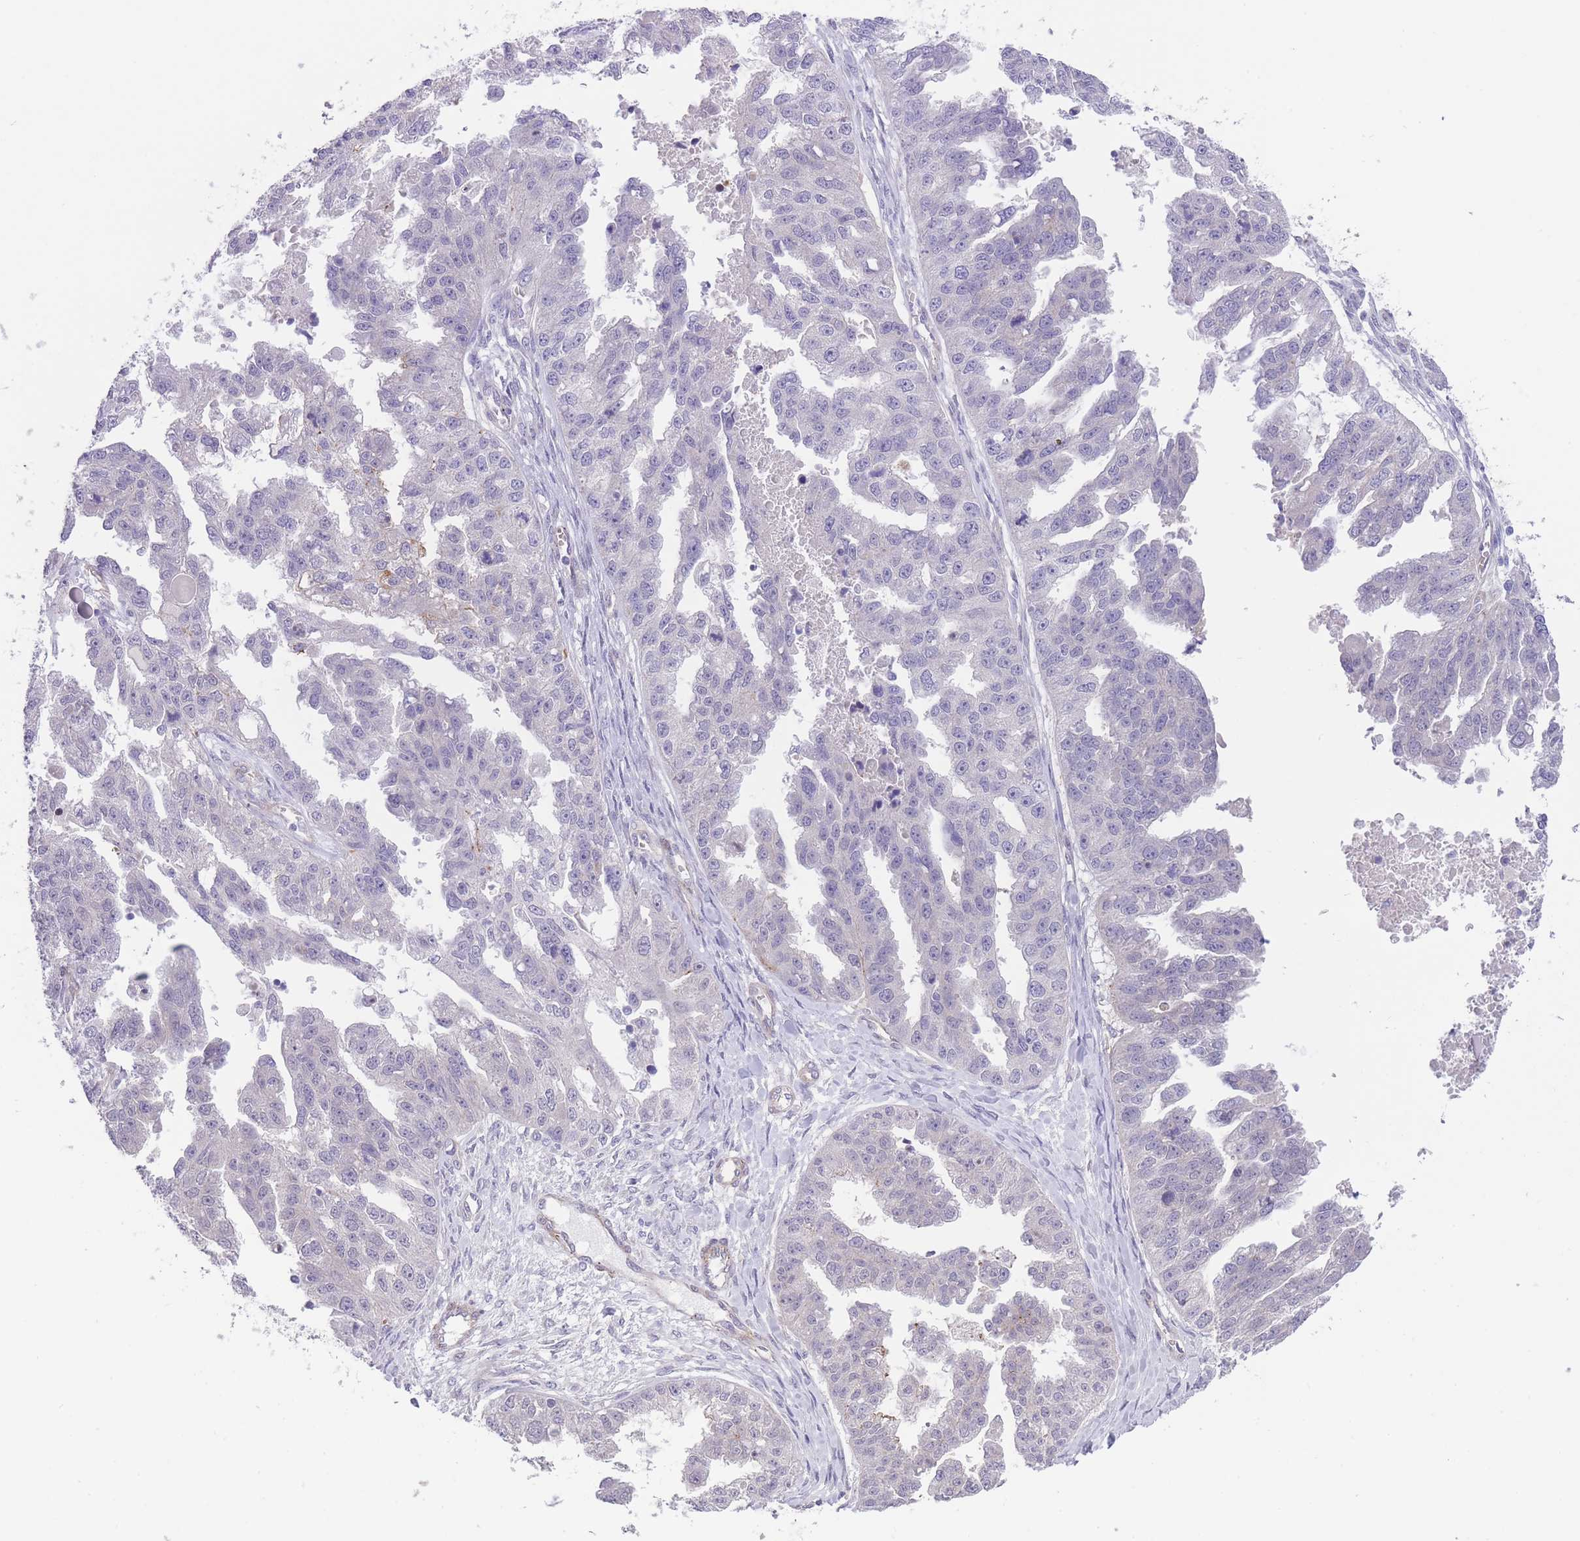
{"staining": {"intensity": "negative", "quantity": "none", "location": "none"}, "tissue": "ovarian cancer", "cell_type": "Tumor cells", "image_type": "cancer", "snomed": [{"axis": "morphology", "description": "Cystadenocarcinoma, serous, NOS"}, {"axis": "topography", "description": "Ovary"}], "caption": "Tumor cells are negative for brown protein staining in ovarian cancer.", "gene": "QTRT1", "patient": {"sex": "female", "age": 58}}